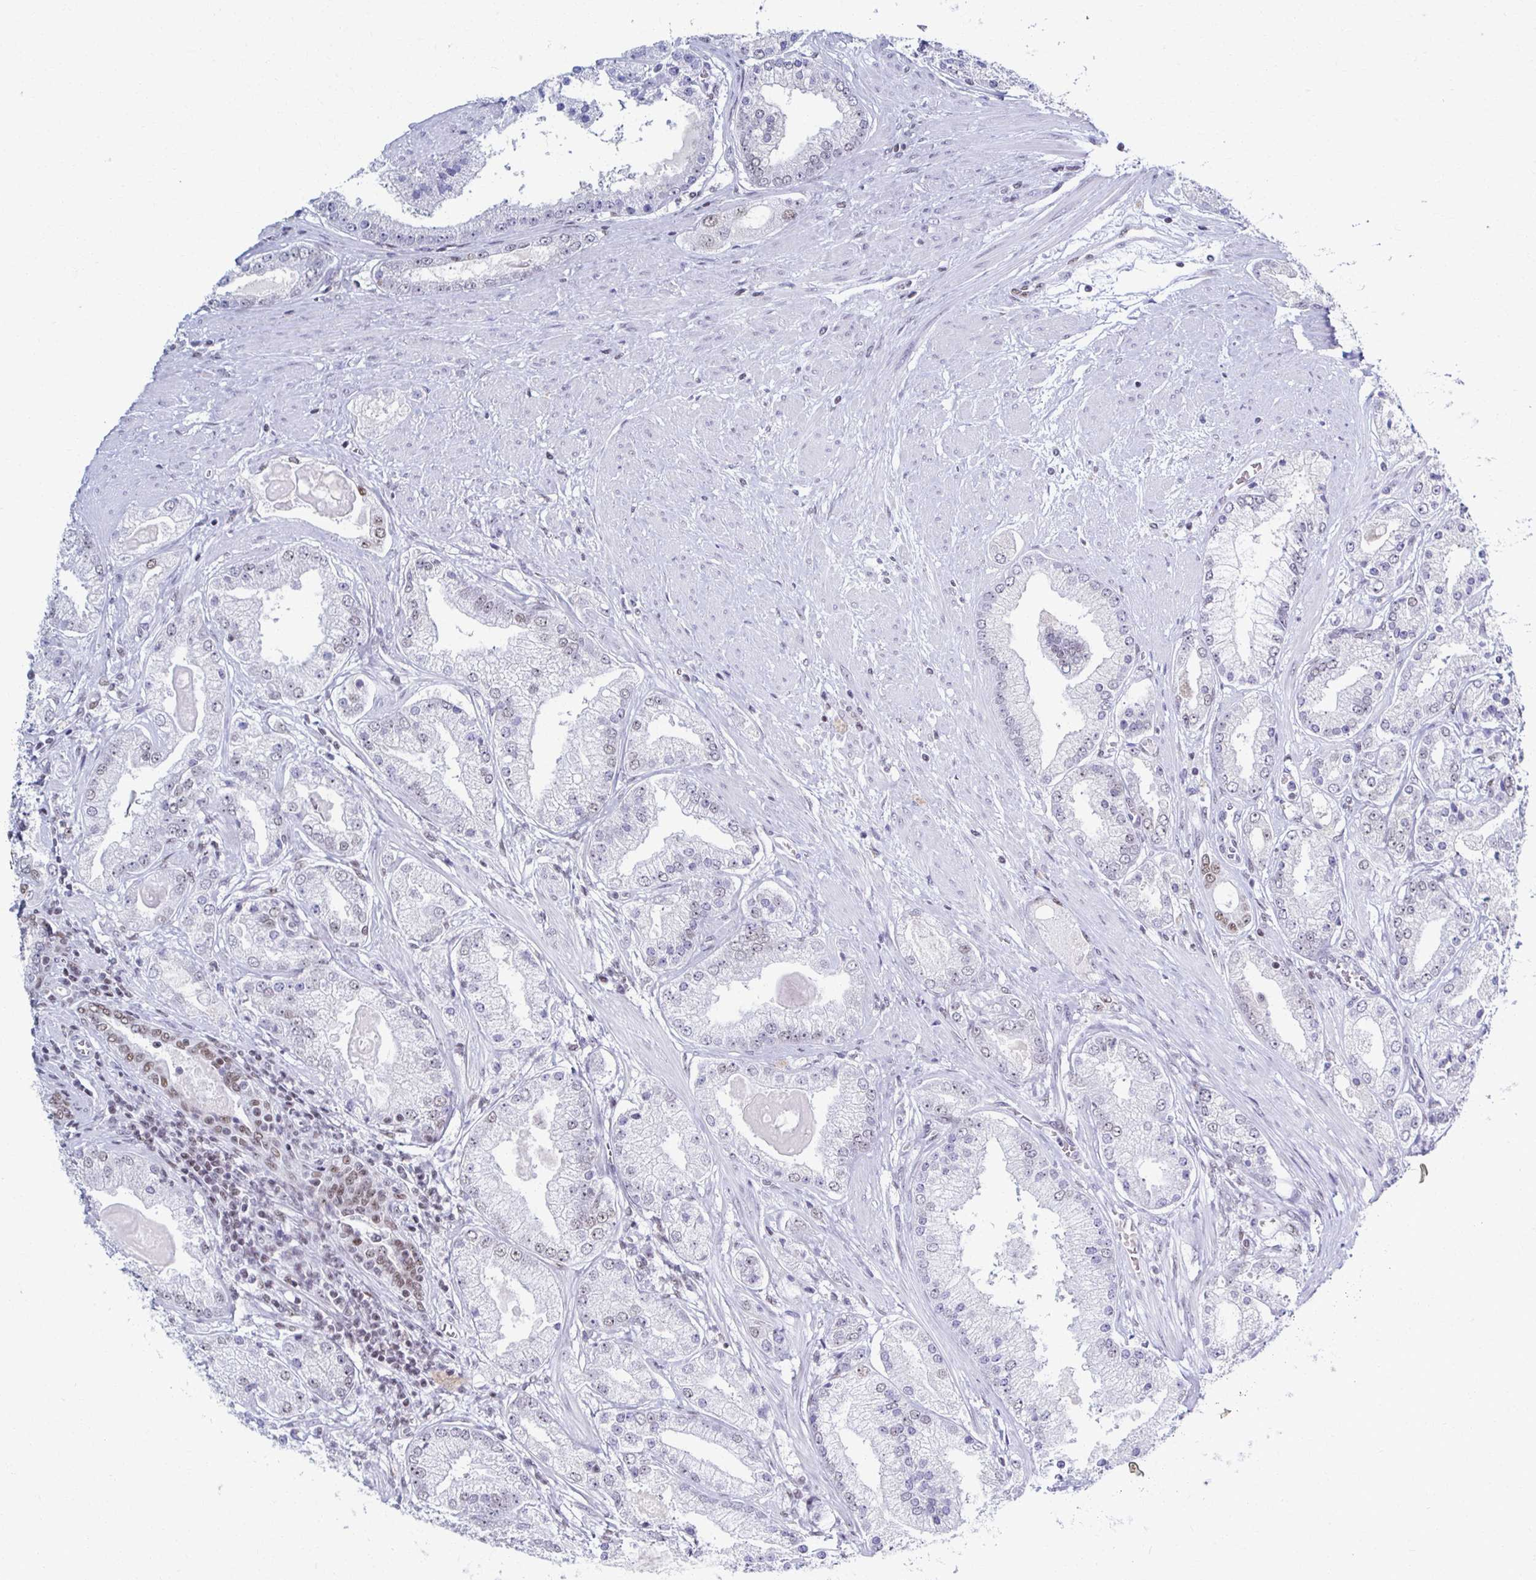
{"staining": {"intensity": "negative", "quantity": "none", "location": "none"}, "tissue": "prostate cancer", "cell_type": "Tumor cells", "image_type": "cancer", "snomed": [{"axis": "morphology", "description": "Adenocarcinoma, High grade"}, {"axis": "topography", "description": "Prostate"}], "caption": "This is an immunohistochemistry (IHC) histopathology image of human high-grade adenocarcinoma (prostate). There is no positivity in tumor cells.", "gene": "IRF7", "patient": {"sex": "male", "age": 67}}